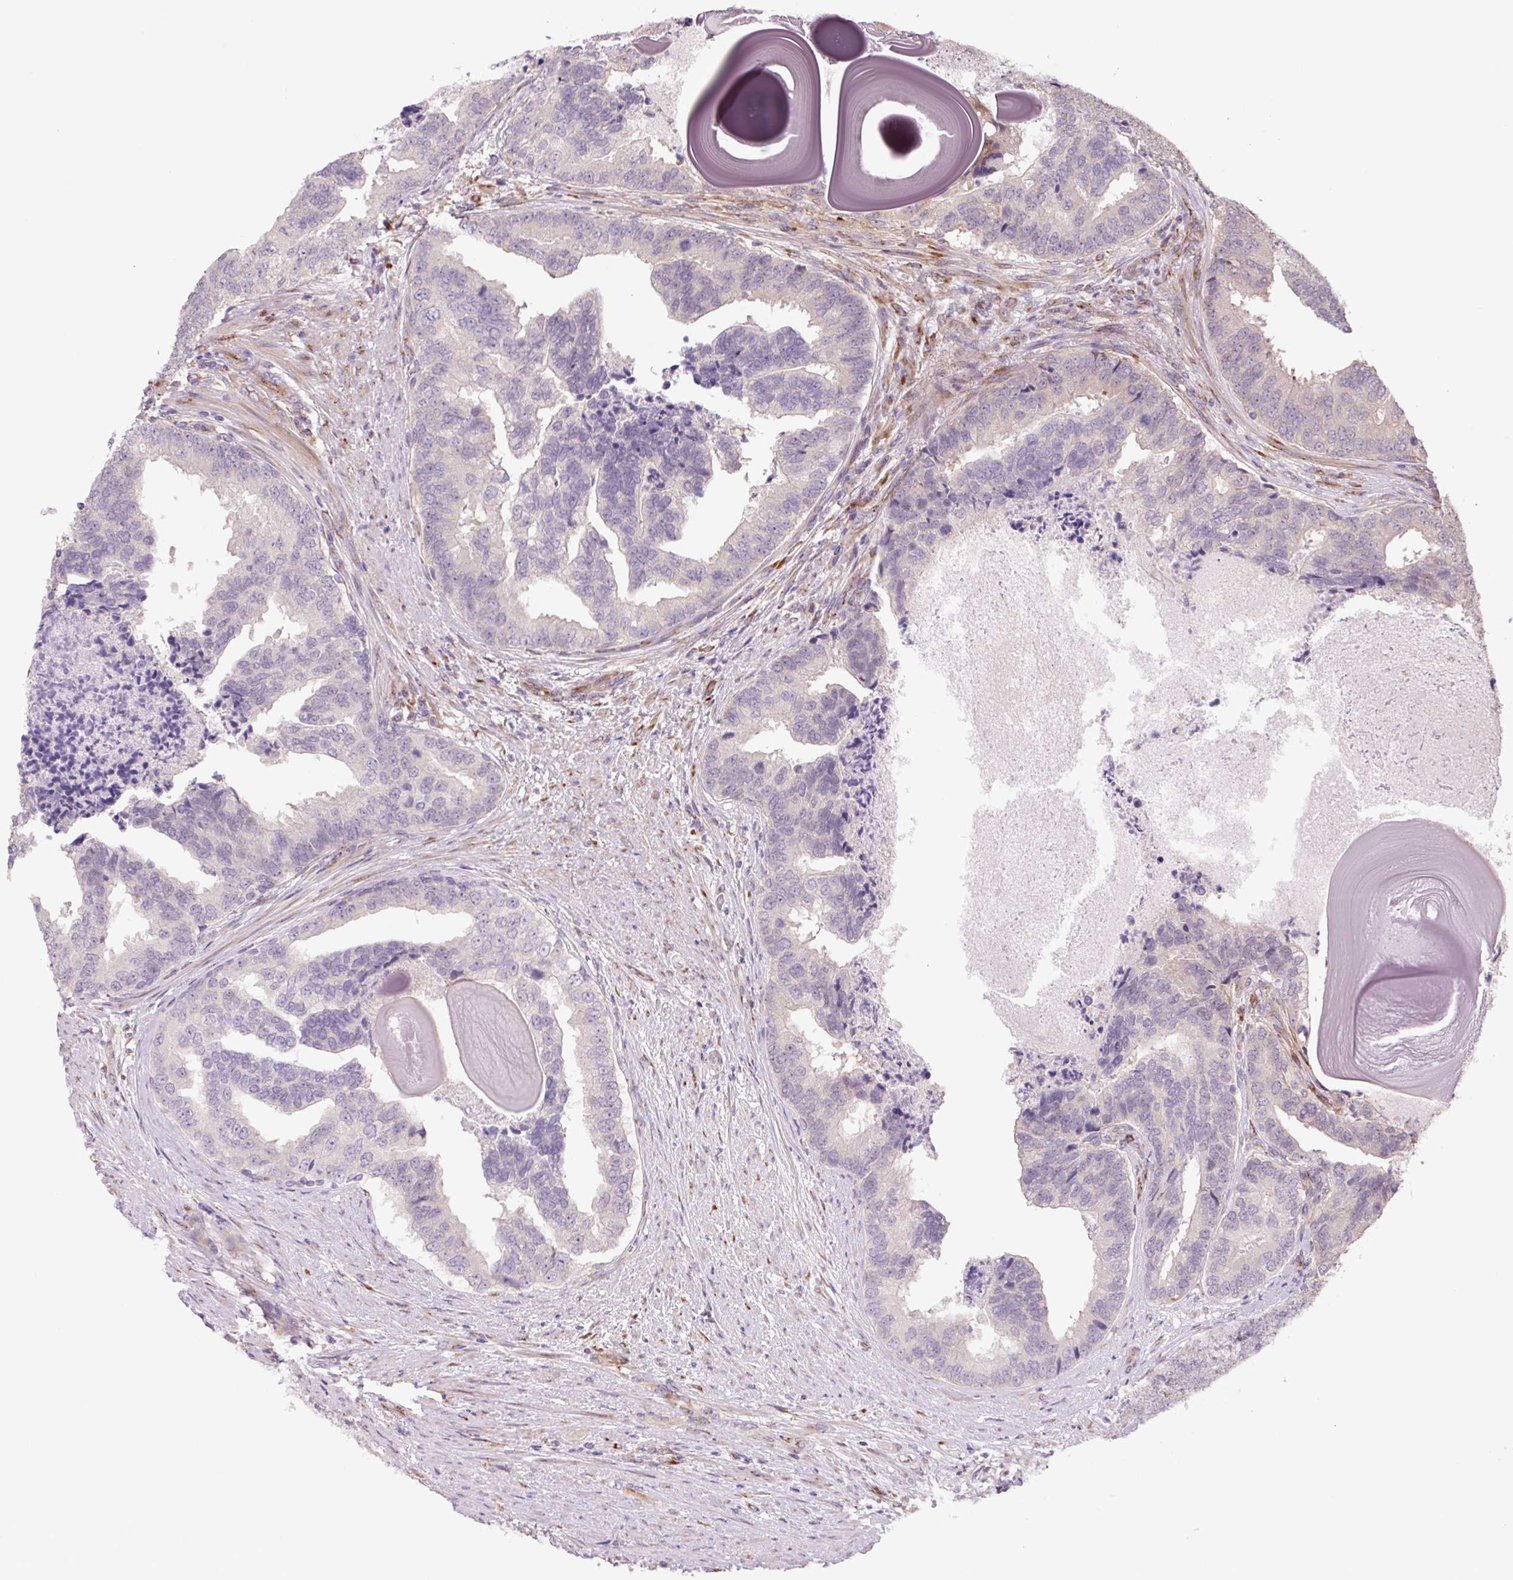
{"staining": {"intensity": "negative", "quantity": "none", "location": "none"}, "tissue": "prostate cancer", "cell_type": "Tumor cells", "image_type": "cancer", "snomed": [{"axis": "morphology", "description": "Adenocarcinoma, High grade"}, {"axis": "topography", "description": "Prostate"}], "caption": "High magnification brightfield microscopy of prostate high-grade adenocarcinoma stained with DAB (3,3'-diaminobenzidine) (brown) and counterstained with hematoxylin (blue): tumor cells show no significant expression. (Stains: DAB immunohistochemistry with hematoxylin counter stain, Microscopy: brightfield microscopy at high magnification).", "gene": "PLA2G4A", "patient": {"sex": "male", "age": 68}}